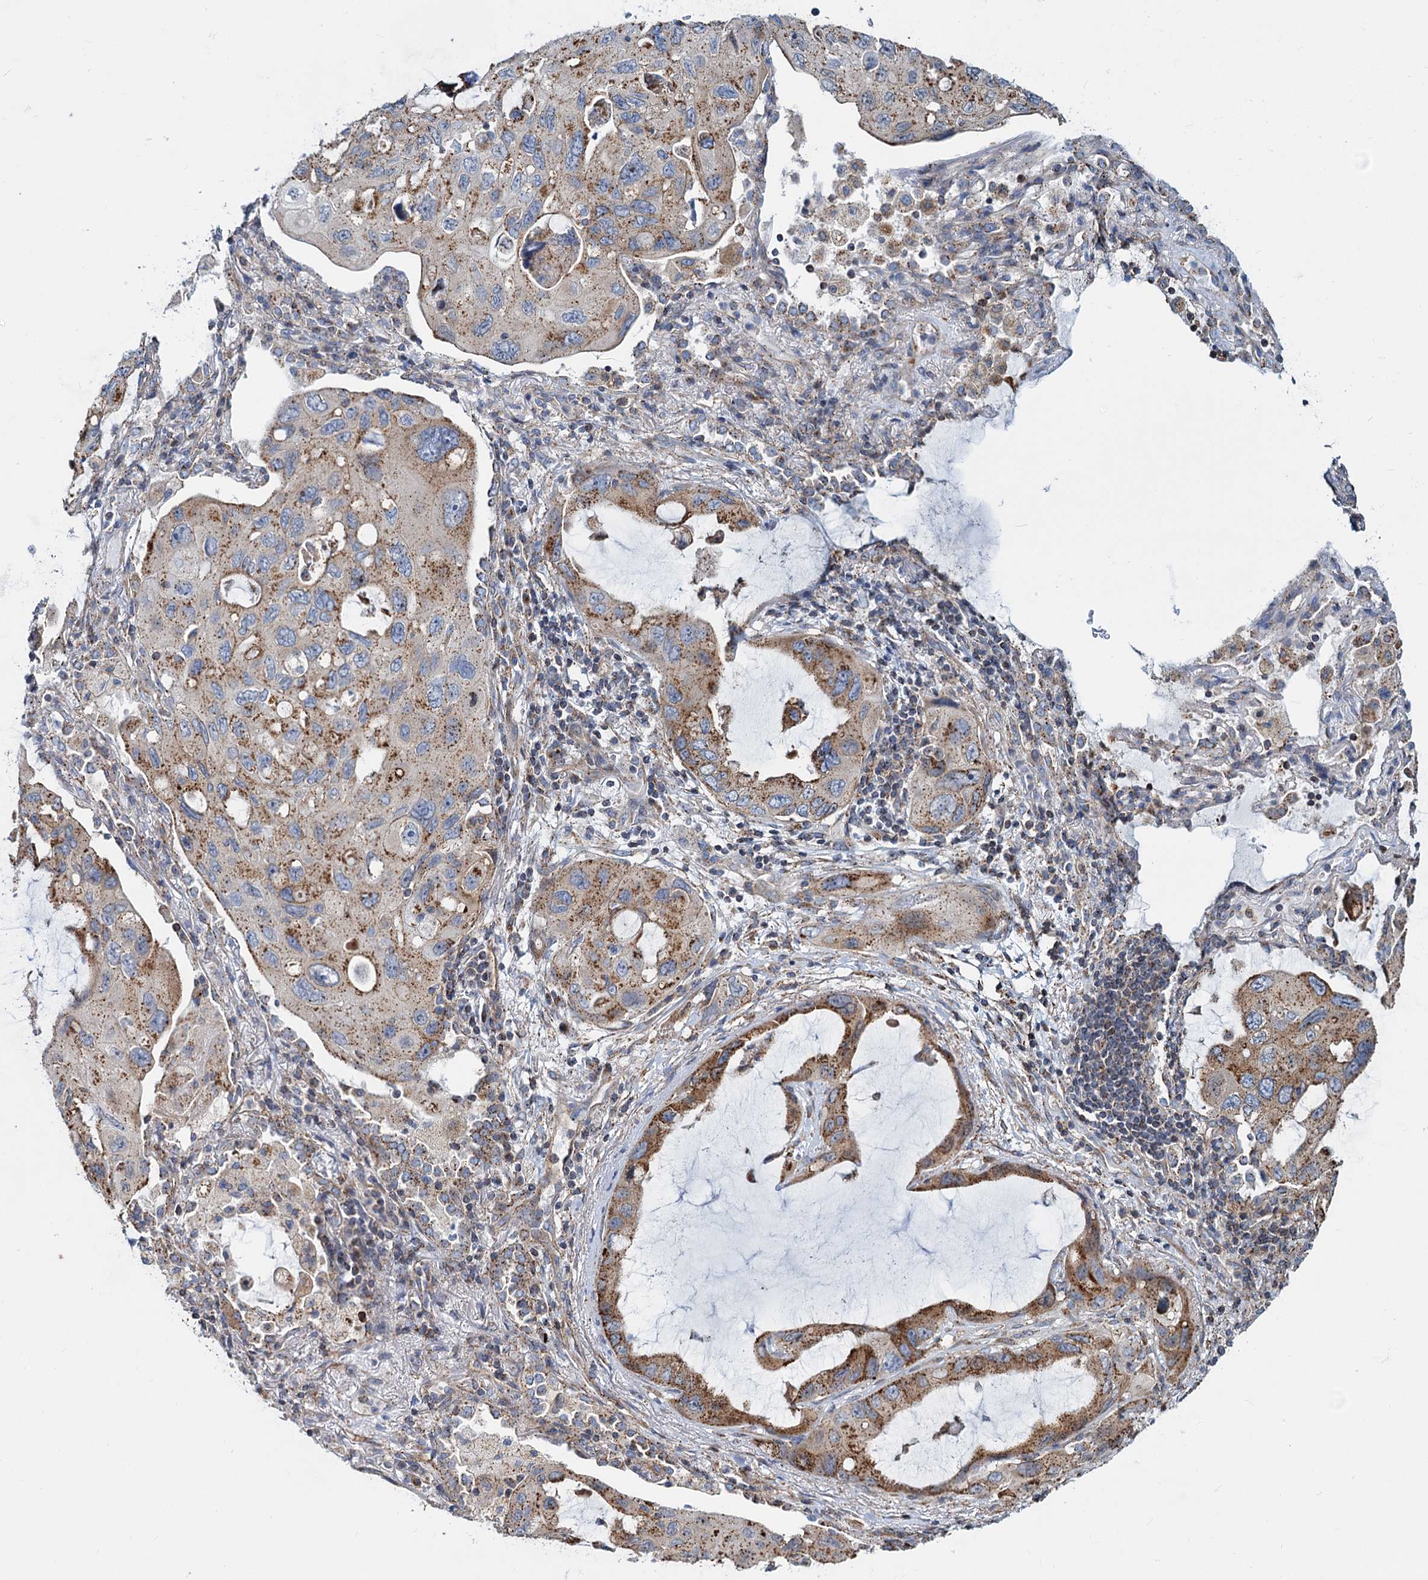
{"staining": {"intensity": "moderate", "quantity": ">75%", "location": "cytoplasmic/membranous"}, "tissue": "lung cancer", "cell_type": "Tumor cells", "image_type": "cancer", "snomed": [{"axis": "morphology", "description": "Squamous cell carcinoma, NOS"}, {"axis": "topography", "description": "Lung"}], "caption": "Lung cancer (squamous cell carcinoma) stained with a protein marker exhibits moderate staining in tumor cells.", "gene": "PSEN1", "patient": {"sex": "female", "age": 73}}